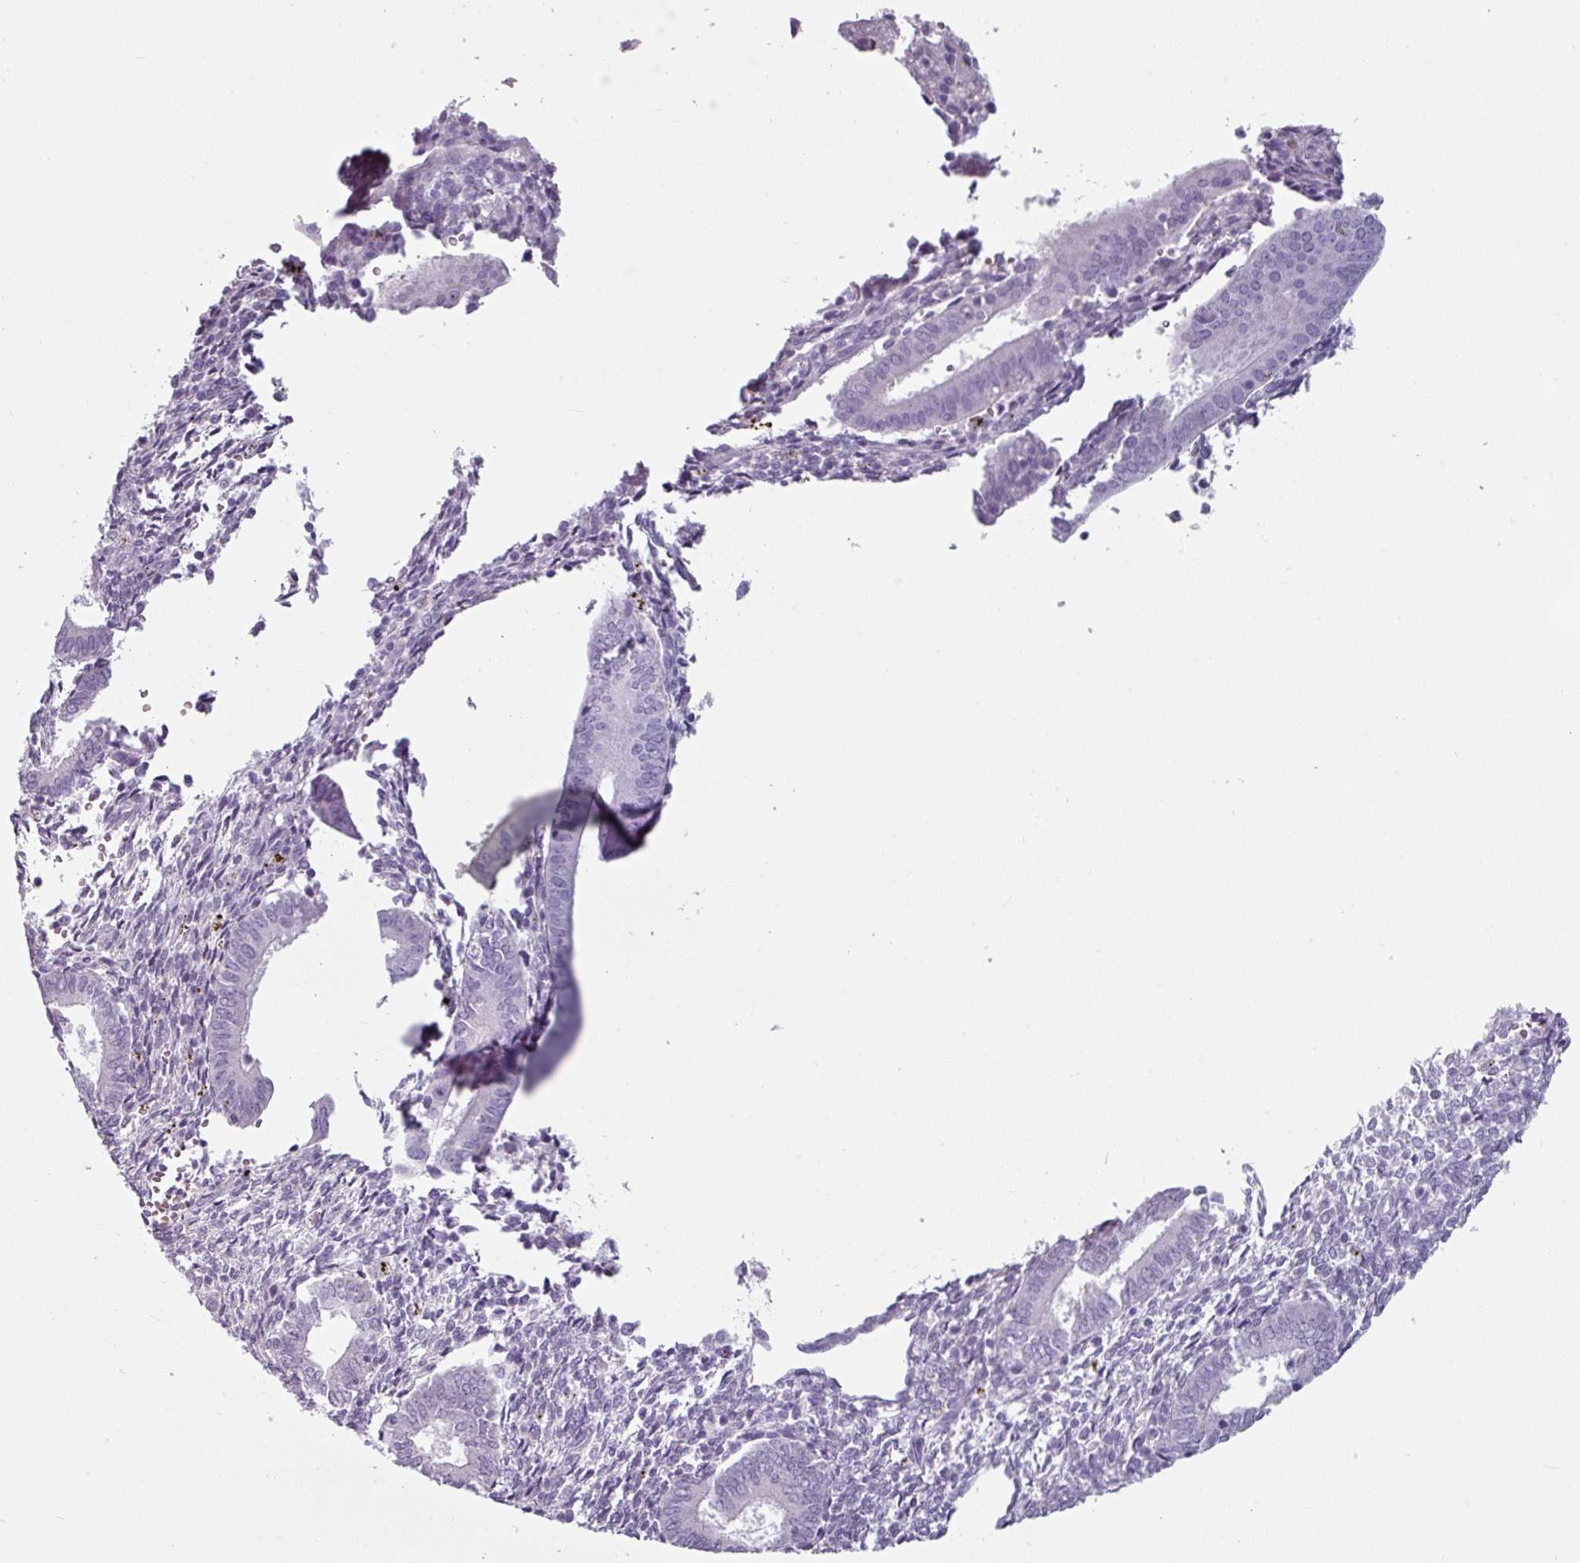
{"staining": {"intensity": "negative", "quantity": "none", "location": "none"}, "tissue": "endometrium", "cell_type": "Cells in endometrial stroma", "image_type": "normal", "snomed": [{"axis": "morphology", "description": "Normal tissue, NOS"}, {"axis": "topography", "description": "Endometrium"}], "caption": "Protein analysis of benign endometrium displays no significant staining in cells in endometrial stroma. The staining is performed using DAB (3,3'-diaminobenzidine) brown chromogen with nuclei counter-stained in using hematoxylin.", "gene": "CLCA1", "patient": {"sex": "female", "age": 41}}